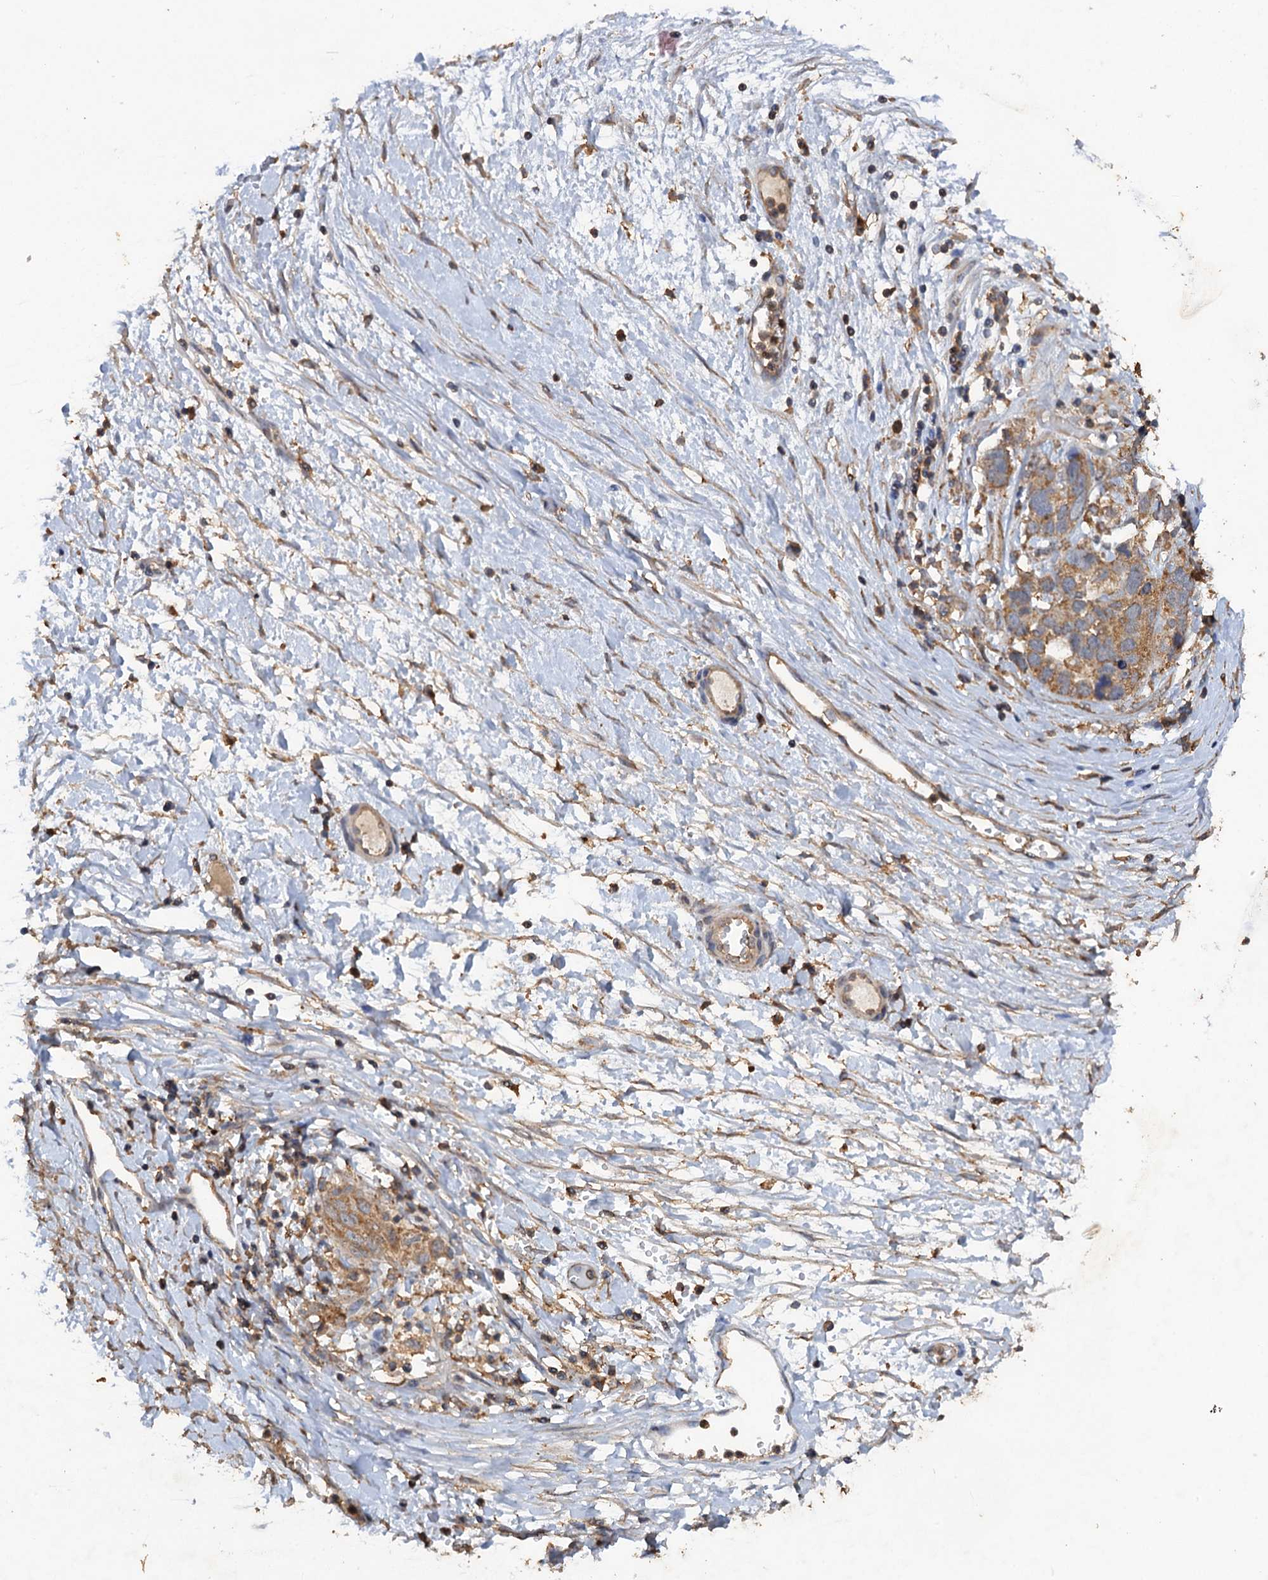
{"staining": {"intensity": "moderate", "quantity": ">75%", "location": "cytoplasmic/membranous"}, "tissue": "ovarian cancer", "cell_type": "Tumor cells", "image_type": "cancer", "snomed": [{"axis": "morphology", "description": "Cystadenocarcinoma, serous, NOS"}, {"axis": "topography", "description": "Ovary"}], "caption": "Human ovarian cancer stained for a protein (brown) displays moderate cytoplasmic/membranous positive positivity in approximately >75% of tumor cells.", "gene": "SCUBE3", "patient": {"sex": "female", "age": 54}}